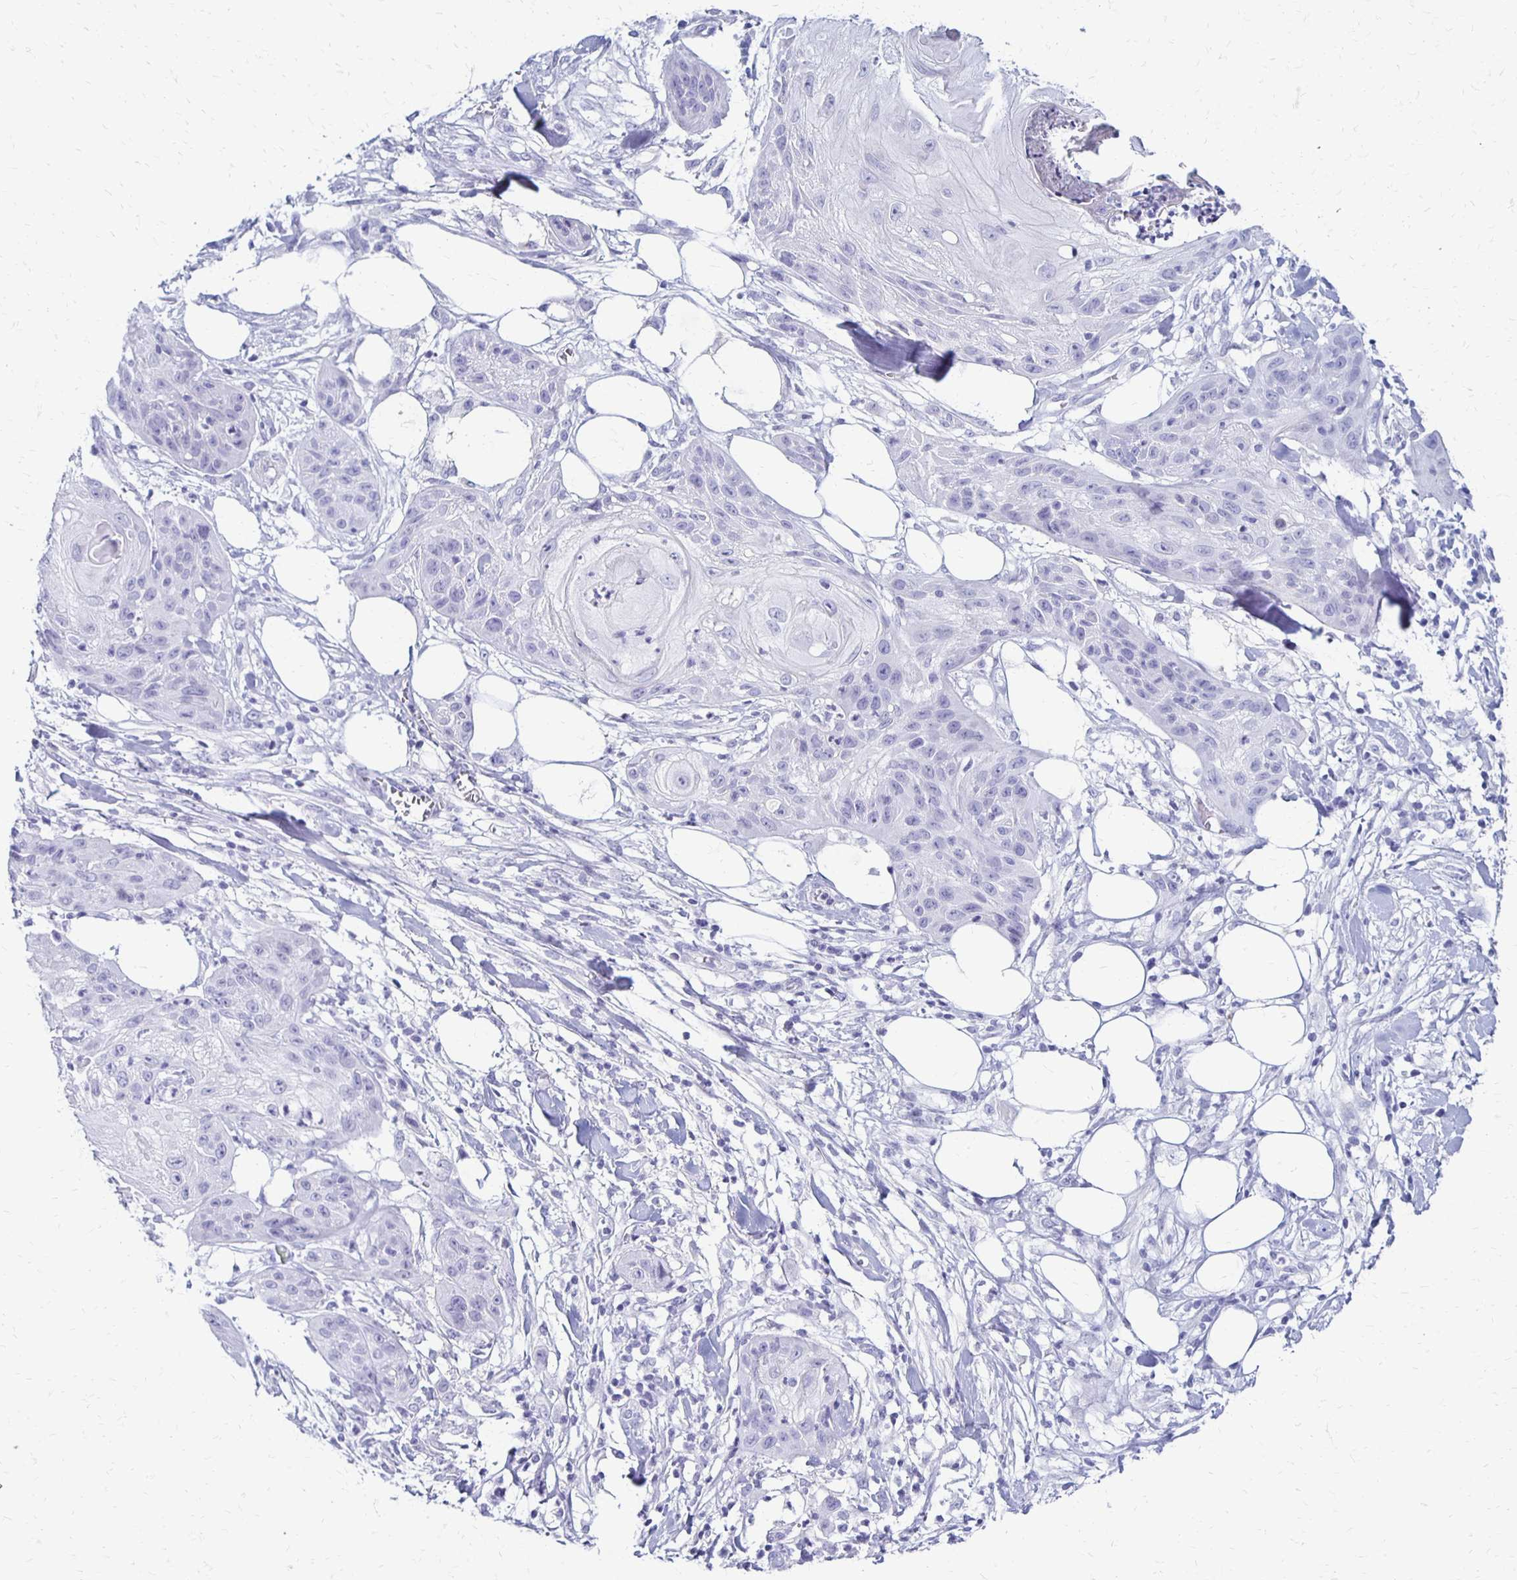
{"staining": {"intensity": "negative", "quantity": "none", "location": "none"}, "tissue": "skin cancer", "cell_type": "Tumor cells", "image_type": "cancer", "snomed": [{"axis": "morphology", "description": "Squamous cell carcinoma, NOS"}, {"axis": "topography", "description": "Skin"}], "caption": "Immunohistochemistry micrograph of neoplastic tissue: human skin cancer (squamous cell carcinoma) stained with DAB (3,3'-diaminobenzidine) displays no significant protein positivity in tumor cells.", "gene": "RYR1", "patient": {"sex": "female", "age": 88}}